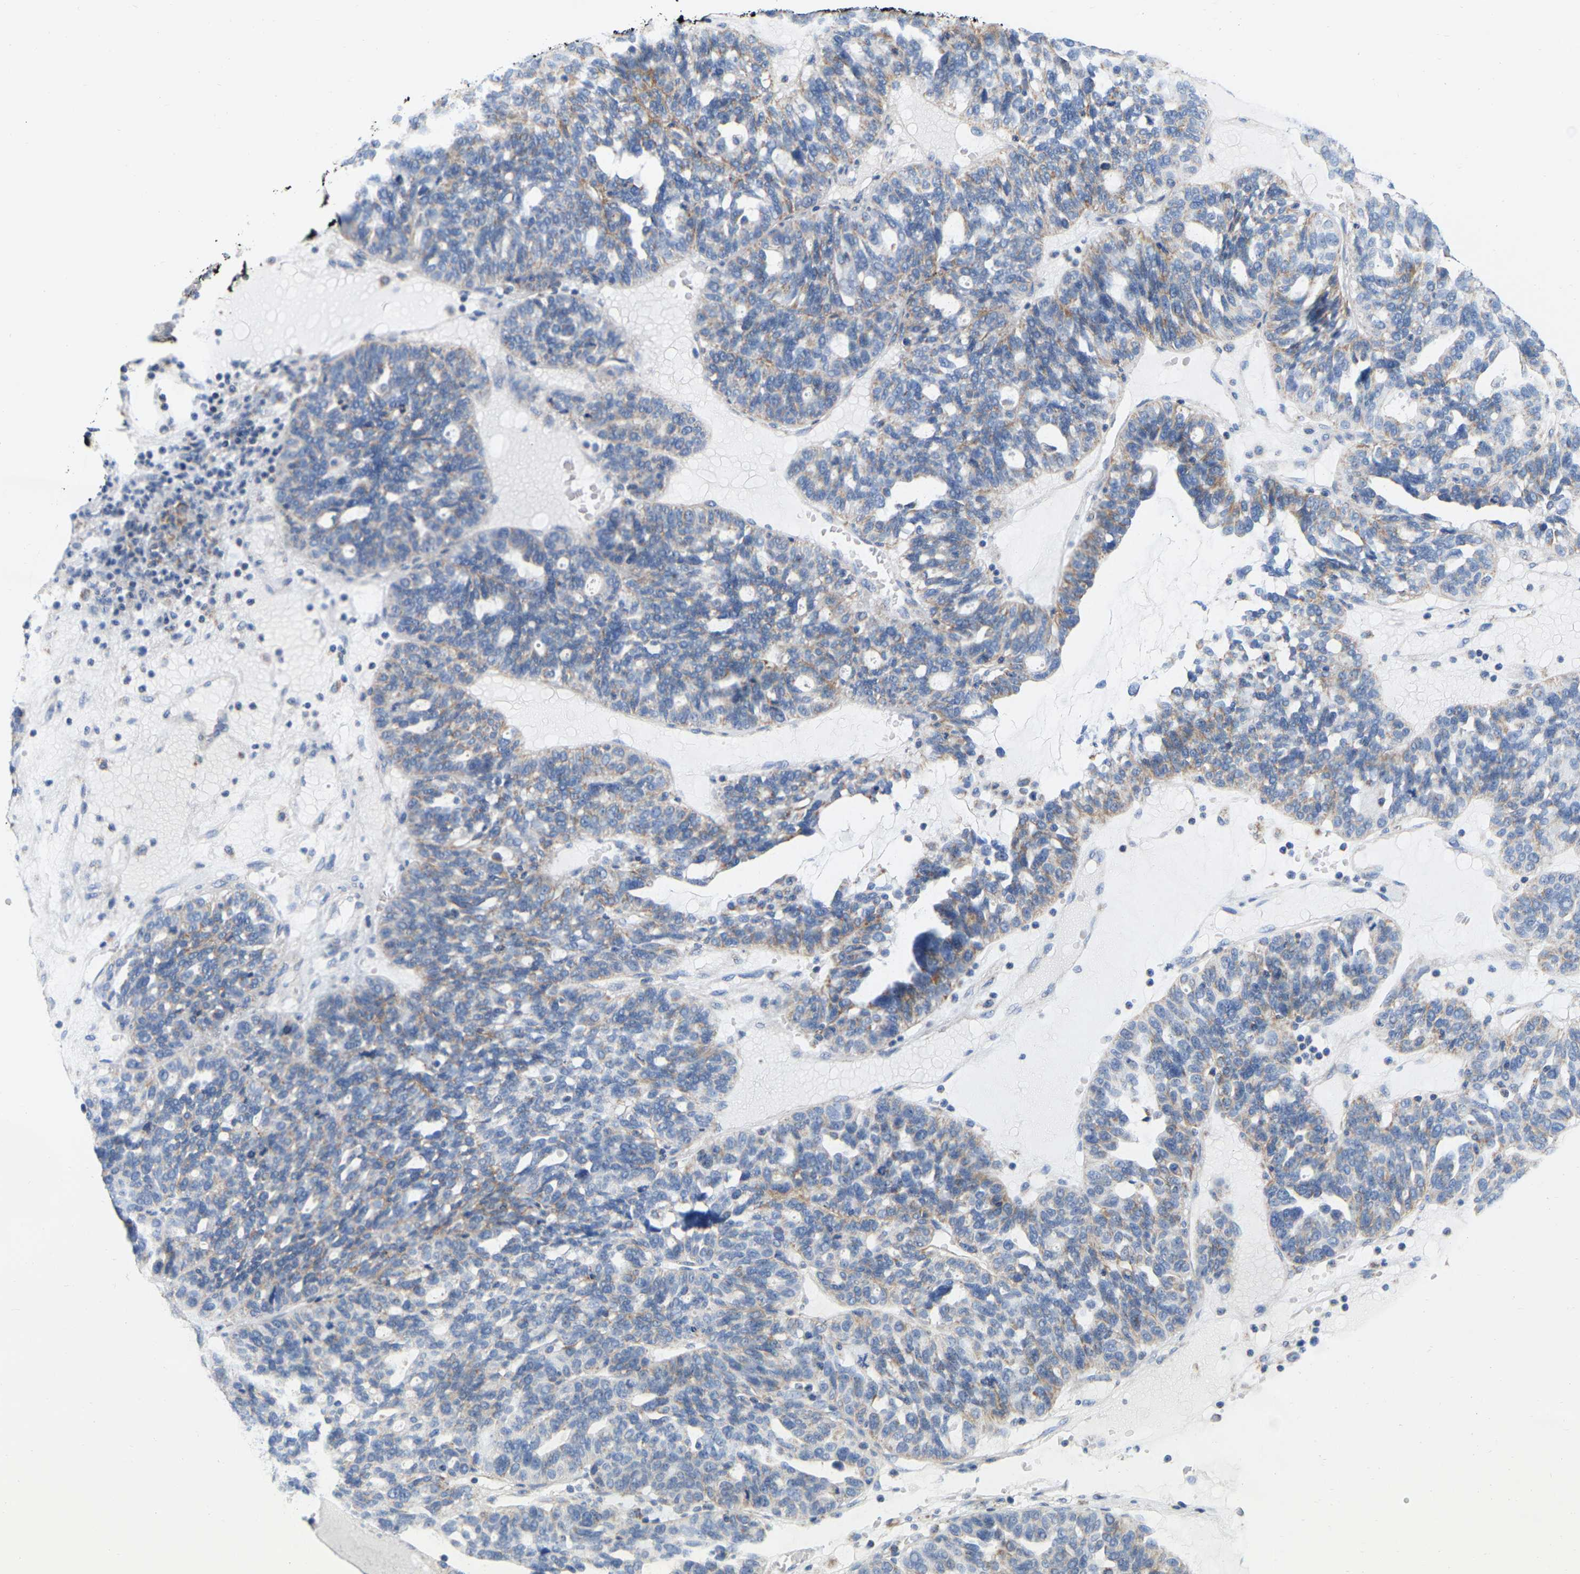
{"staining": {"intensity": "weak", "quantity": "<25%", "location": "cytoplasmic/membranous"}, "tissue": "ovarian cancer", "cell_type": "Tumor cells", "image_type": "cancer", "snomed": [{"axis": "morphology", "description": "Cystadenocarcinoma, serous, NOS"}, {"axis": "topography", "description": "Ovary"}], "caption": "This photomicrograph is of ovarian cancer stained with IHC to label a protein in brown with the nuclei are counter-stained blue. There is no expression in tumor cells.", "gene": "CBLB", "patient": {"sex": "female", "age": 59}}